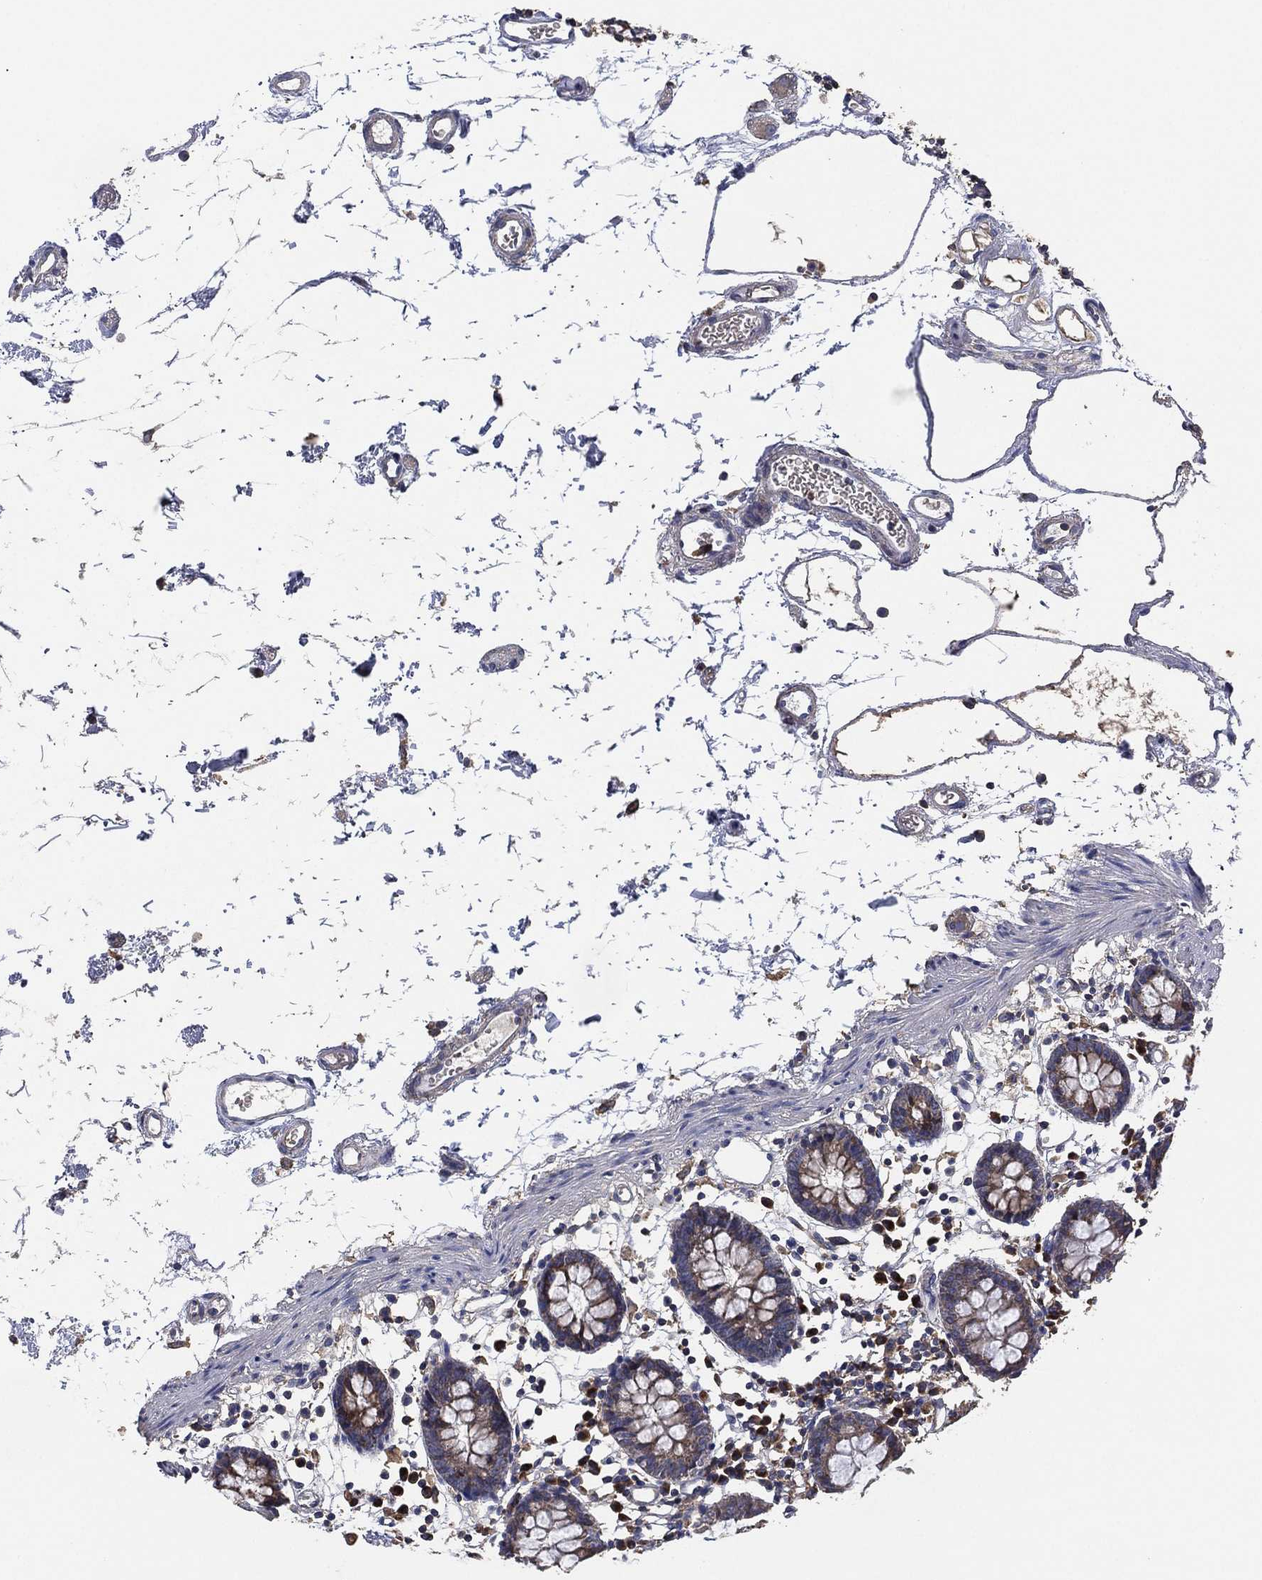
{"staining": {"intensity": "weak", "quantity": "25%-75%", "location": "cytoplasmic/membranous"}, "tissue": "colon", "cell_type": "Endothelial cells", "image_type": "normal", "snomed": [{"axis": "morphology", "description": "Normal tissue, NOS"}, {"axis": "topography", "description": "Colon"}], "caption": "Immunohistochemical staining of unremarkable colon displays 25%-75% levels of weak cytoplasmic/membranous protein expression in about 25%-75% of endothelial cells. The staining was performed using DAB (3,3'-diaminobenzidine), with brown indicating positive protein expression. Nuclei are stained blue with hematoxylin.", "gene": "LIMD1", "patient": {"sex": "female", "age": 84}}